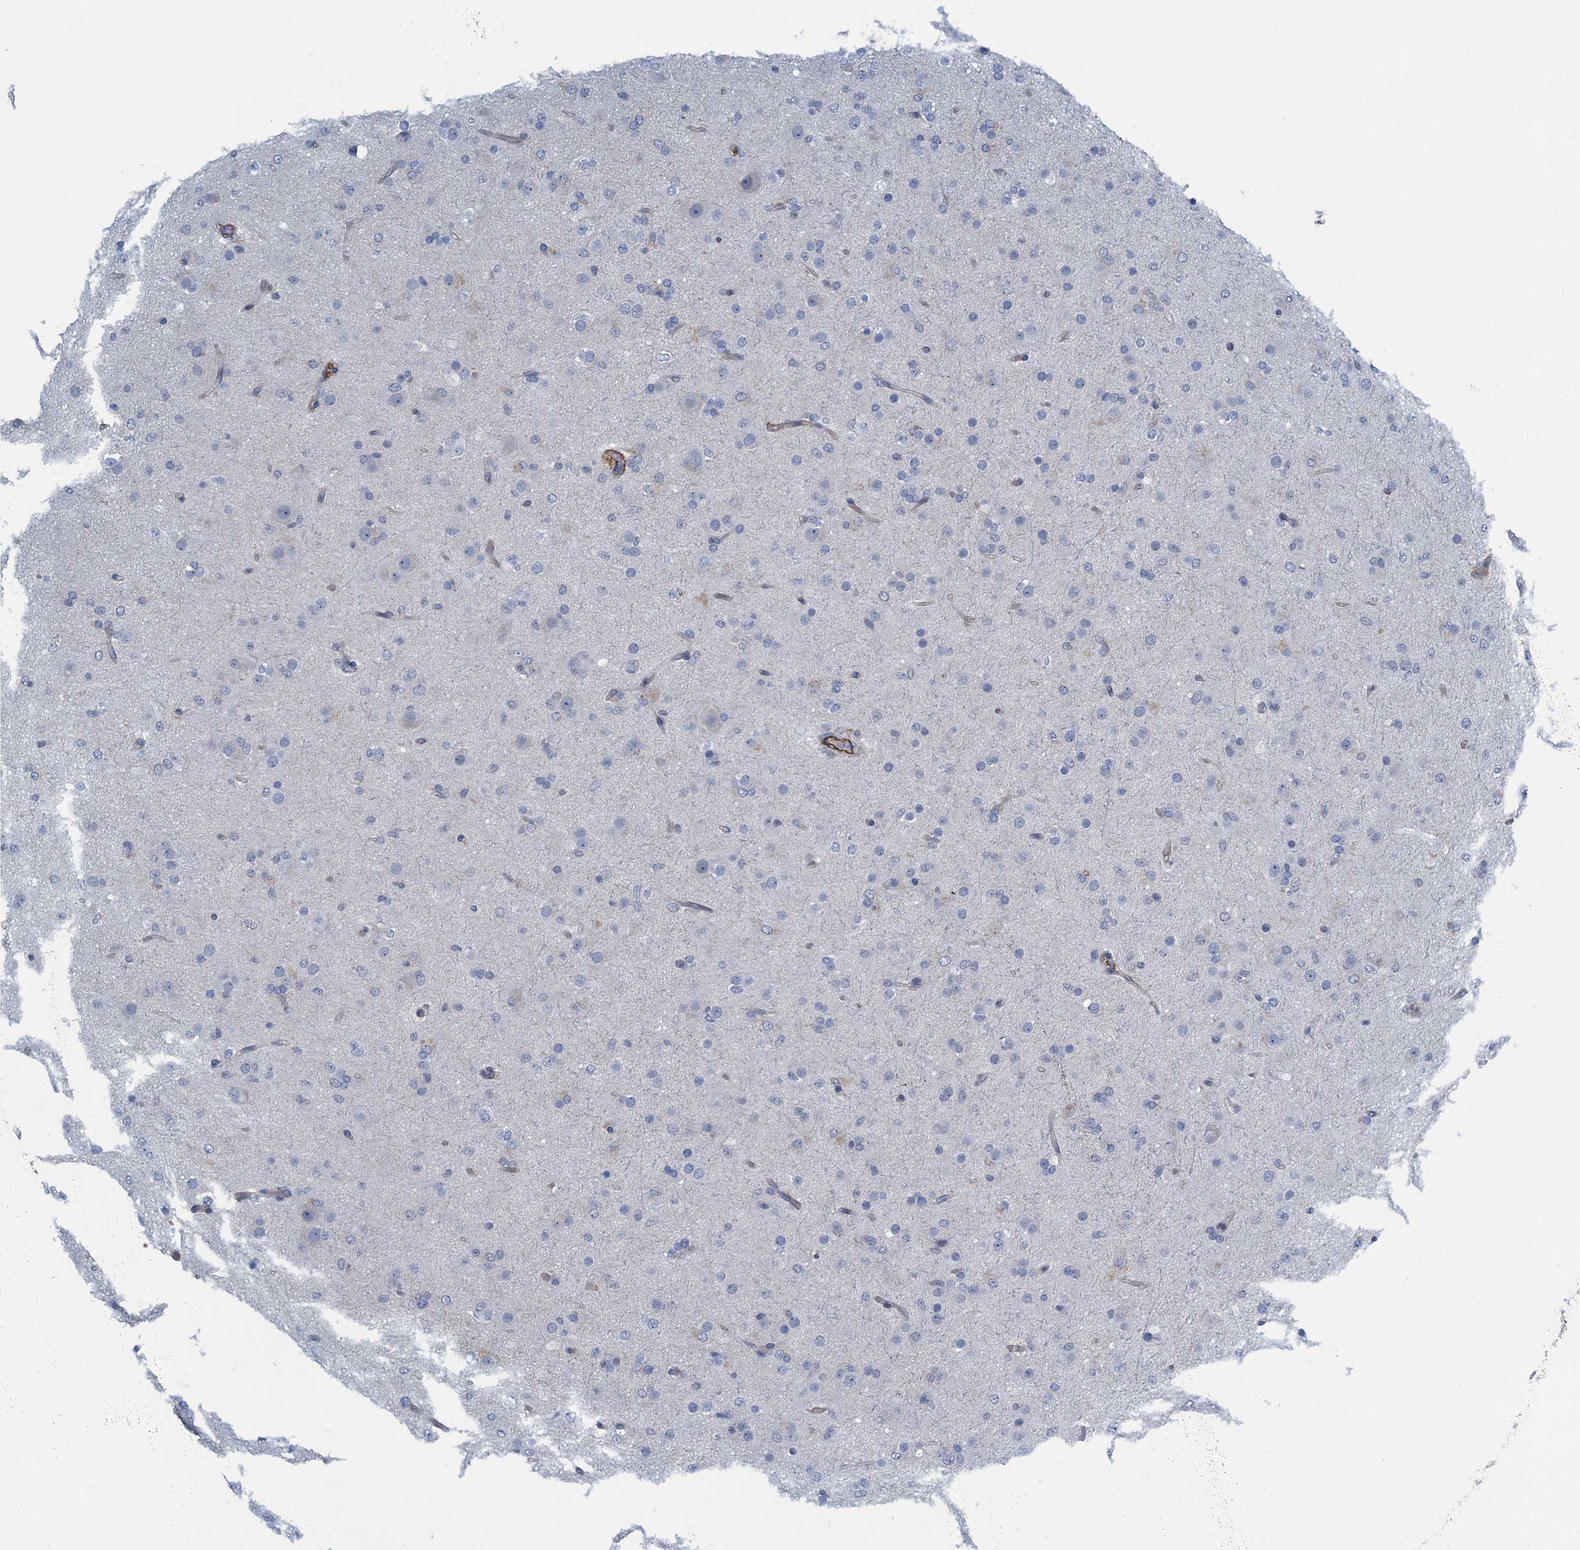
{"staining": {"intensity": "negative", "quantity": "none", "location": "none"}, "tissue": "glioma", "cell_type": "Tumor cells", "image_type": "cancer", "snomed": [{"axis": "morphology", "description": "Glioma, malignant, Low grade"}, {"axis": "topography", "description": "Brain"}], "caption": "Glioma was stained to show a protein in brown. There is no significant positivity in tumor cells.", "gene": "ALG2", "patient": {"sex": "male", "age": 65}}